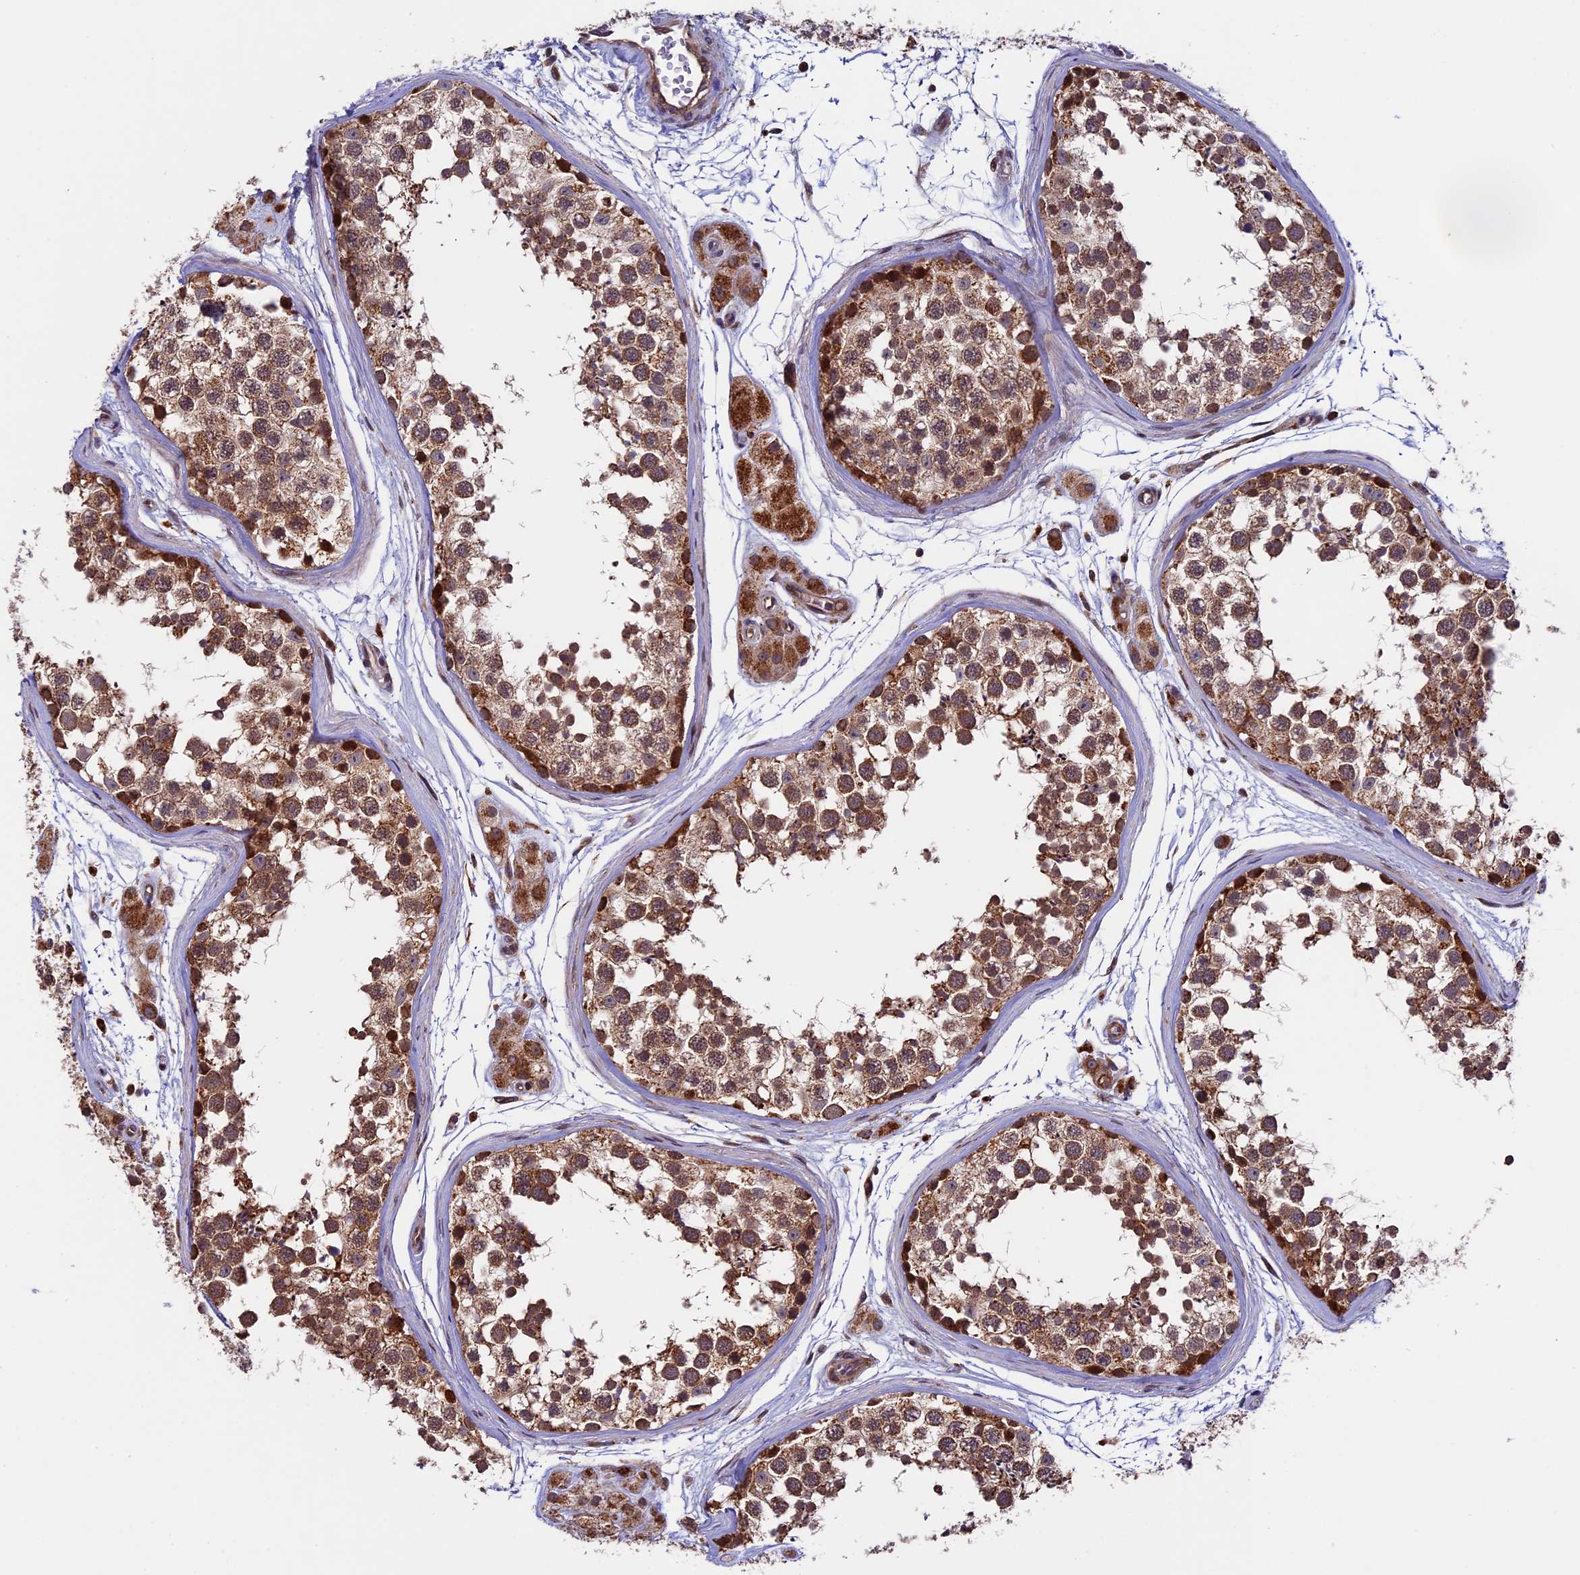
{"staining": {"intensity": "moderate", "quantity": ">75%", "location": "cytoplasmic/membranous"}, "tissue": "testis", "cell_type": "Cells in seminiferous ducts", "image_type": "normal", "snomed": [{"axis": "morphology", "description": "Normal tissue, NOS"}, {"axis": "topography", "description": "Testis"}], "caption": "The photomicrograph shows staining of normal testis, revealing moderate cytoplasmic/membranous protein positivity (brown color) within cells in seminiferous ducts.", "gene": "RNF17", "patient": {"sex": "male", "age": 56}}